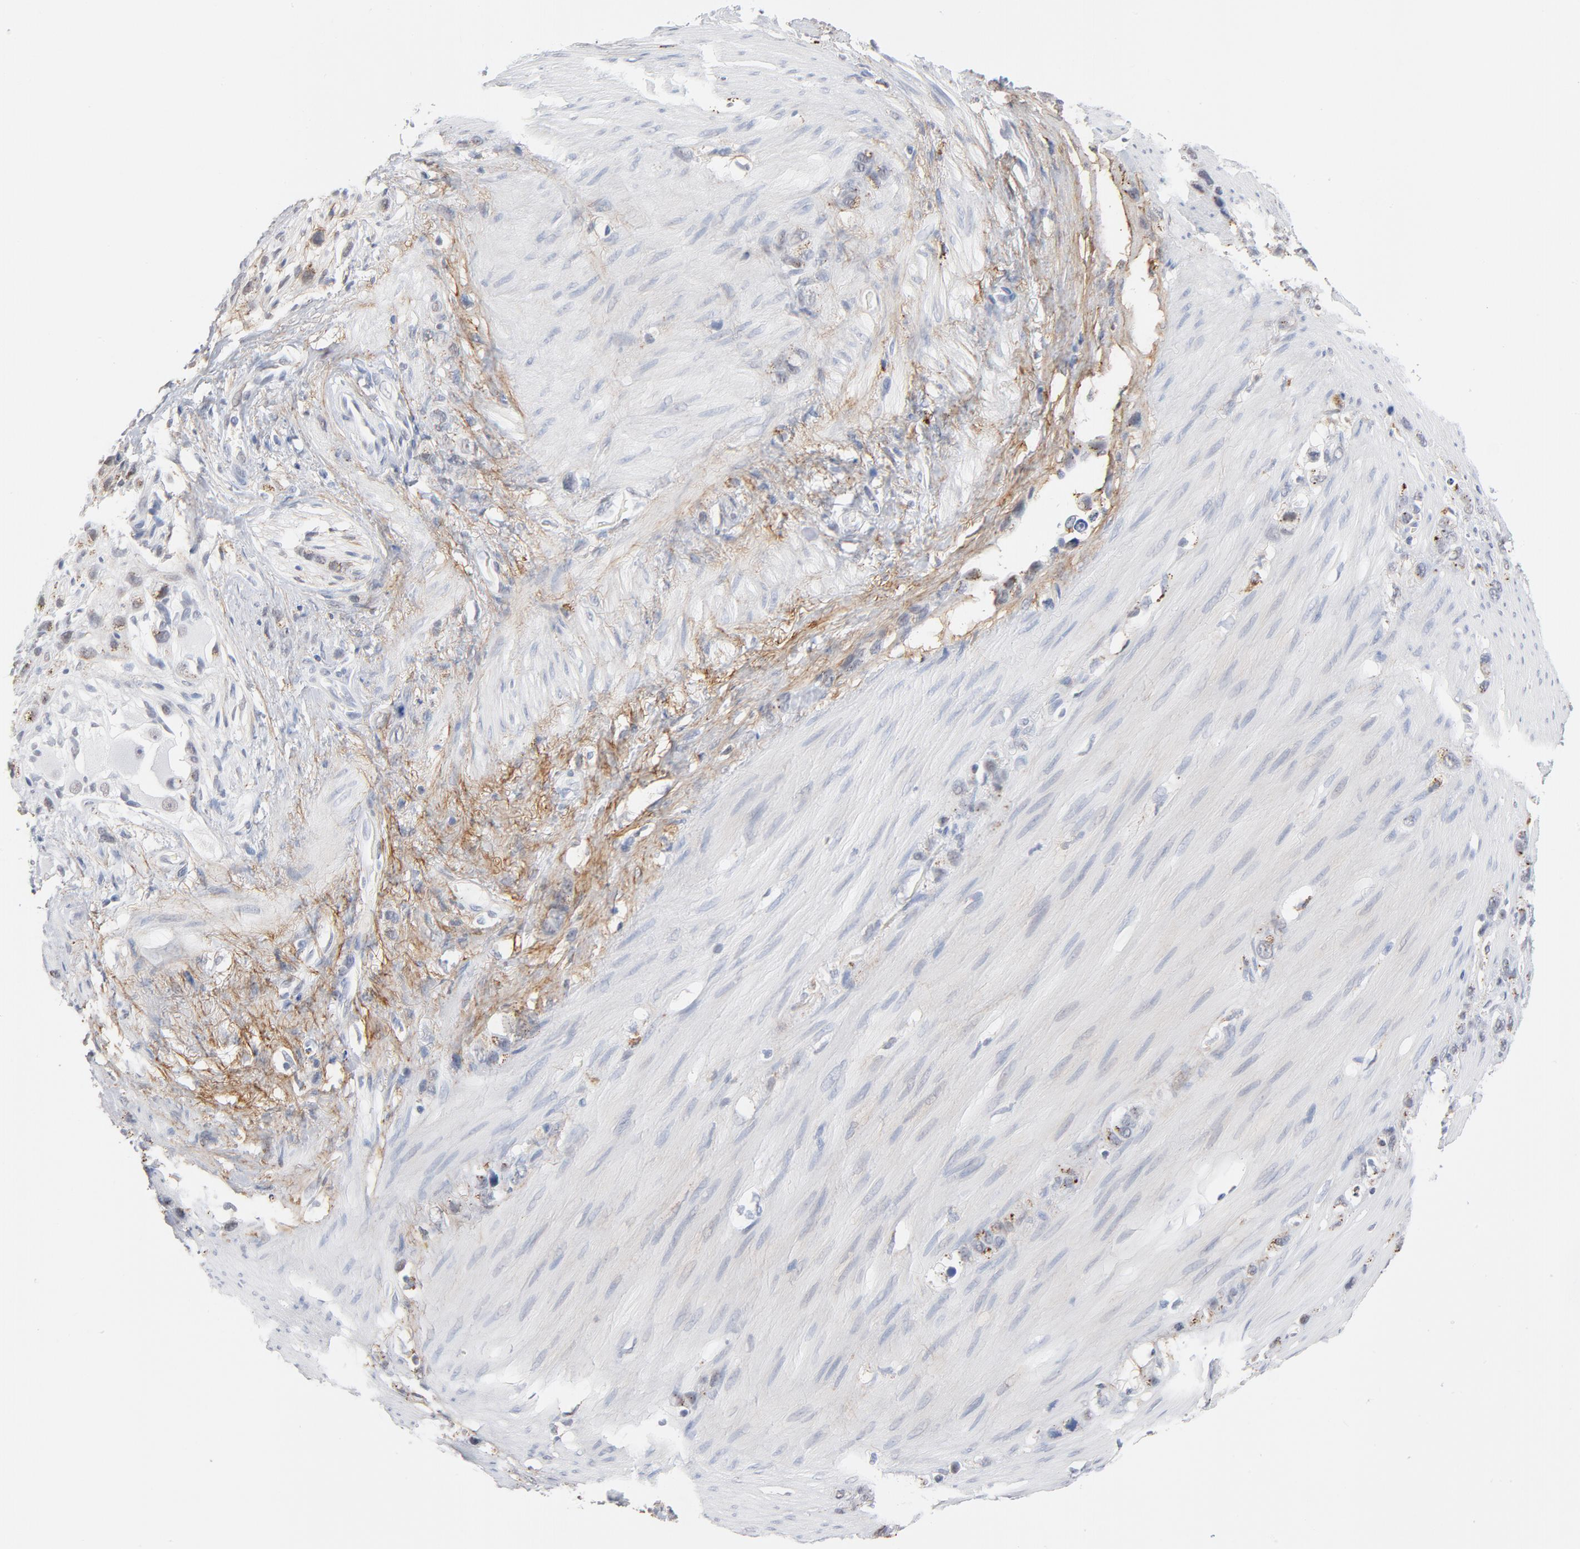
{"staining": {"intensity": "moderate", "quantity": "25%-75%", "location": "cytoplasmic/membranous"}, "tissue": "stomach cancer", "cell_type": "Tumor cells", "image_type": "cancer", "snomed": [{"axis": "morphology", "description": "Normal tissue, NOS"}, {"axis": "morphology", "description": "Adenocarcinoma, NOS"}, {"axis": "morphology", "description": "Adenocarcinoma, High grade"}, {"axis": "topography", "description": "Stomach, upper"}, {"axis": "topography", "description": "Stomach"}], "caption": "Immunohistochemistry photomicrograph of neoplastic tissue: human stomach cancer (high-grade adenocarcinoma) stained using immunohistochemistry (IHC) reveals medium levels of moderate protein expression localized specifically in the cytoplasmic/membranous of tumor cells, appearing as a cytoplasmic/membranous brown color.", "gene": "LTBP2", "patient": {"sex": "female", "age": 65}}